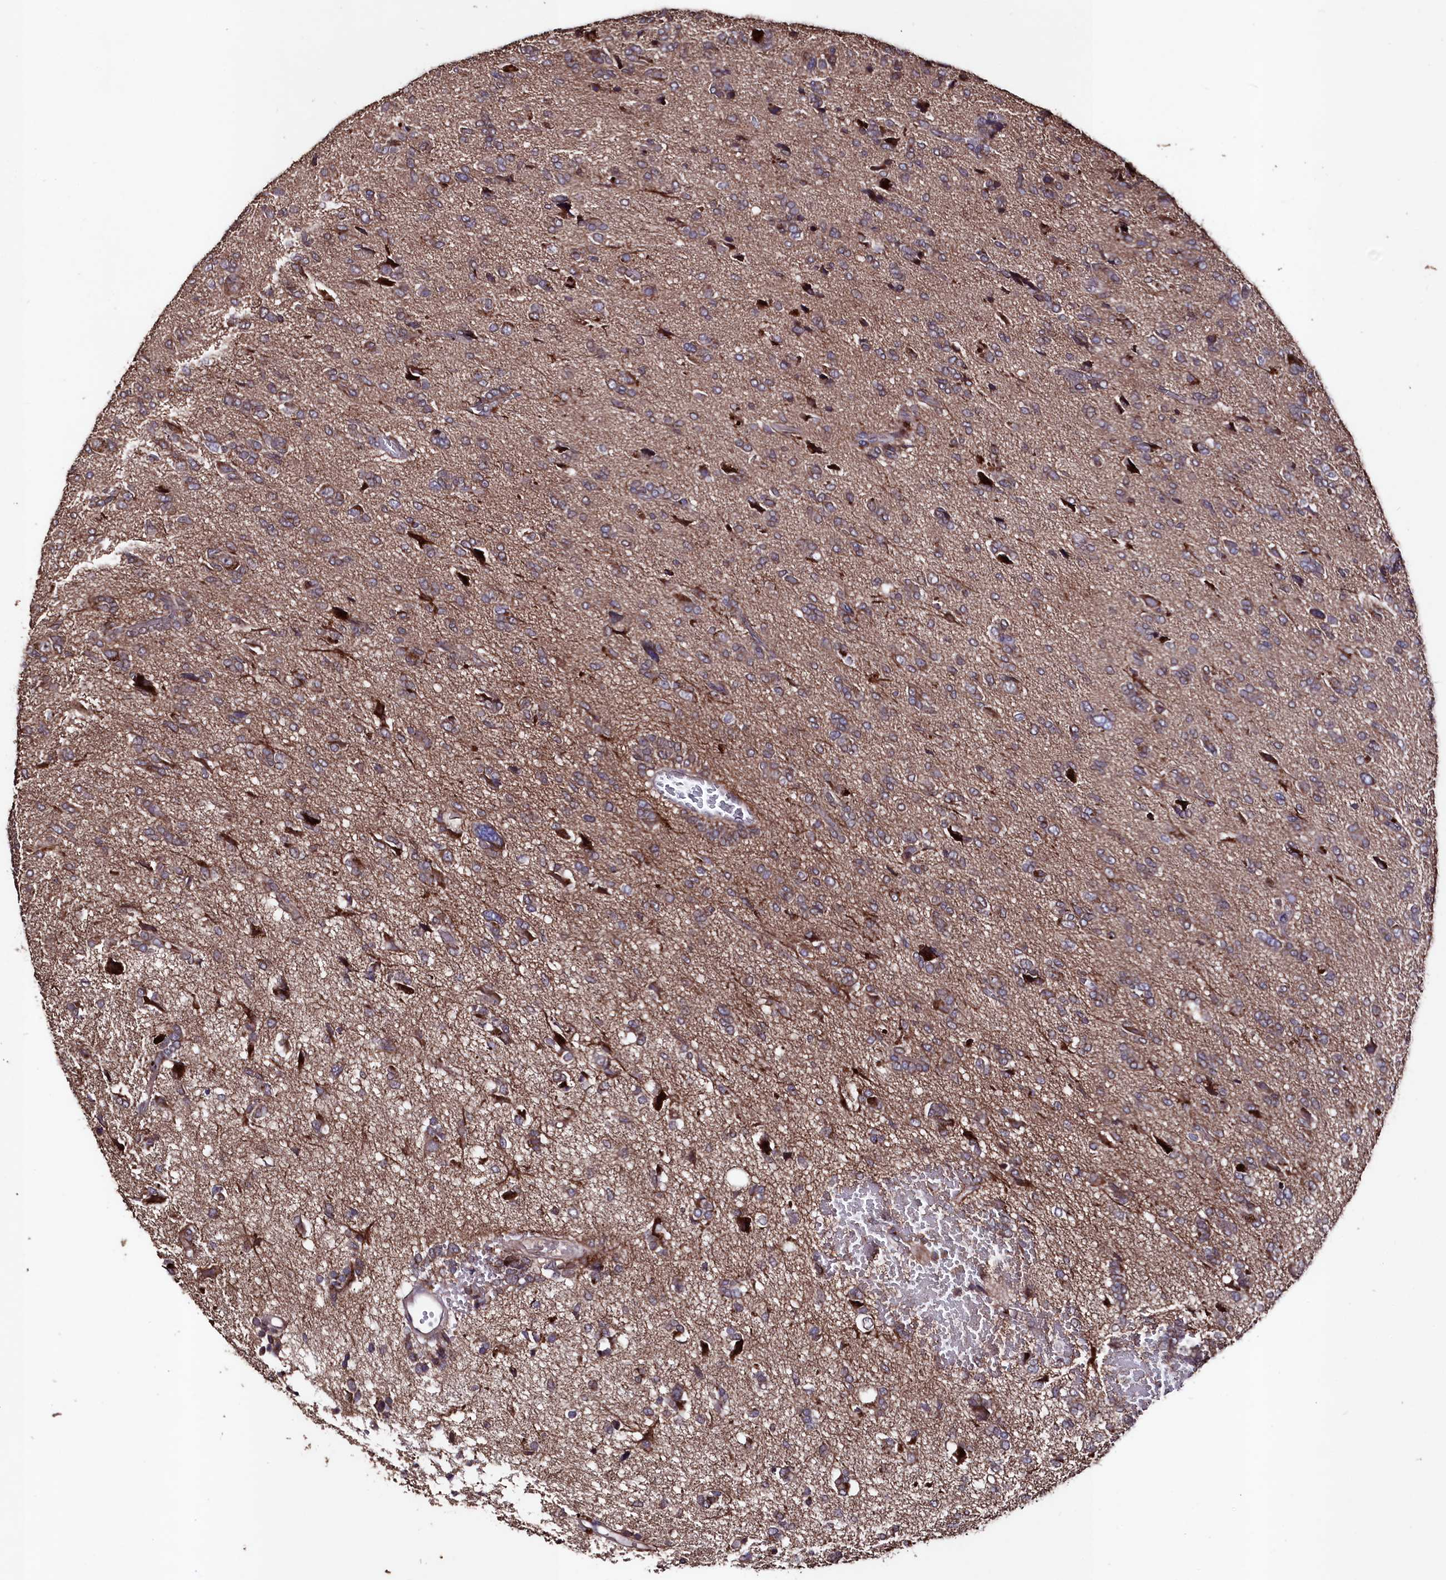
{"staining": {"intensity": "moderate", "quantity": ">75%", "location": "cytoplasmic/membranous"}, "tissue": "glioma", "cell_type": "Tumor cells", "image_type": "cancer", "snomed": [{"axis": "morphology", "description": "Glioma, malignant, High grade"}, {"axis": "topography", "description": "Brain"}], "caption": "High-magnification brightfield microscopy of malignant high-grade glioma stained with DAB (brown) and counterstained with hematoxylin (blue). tumor cells exhibit moderate cytoplasmic/membranous staining is present in approximately>75% of cells.", "gene": "MYO1H", "patient": {"sex": "female", "age": 59}}